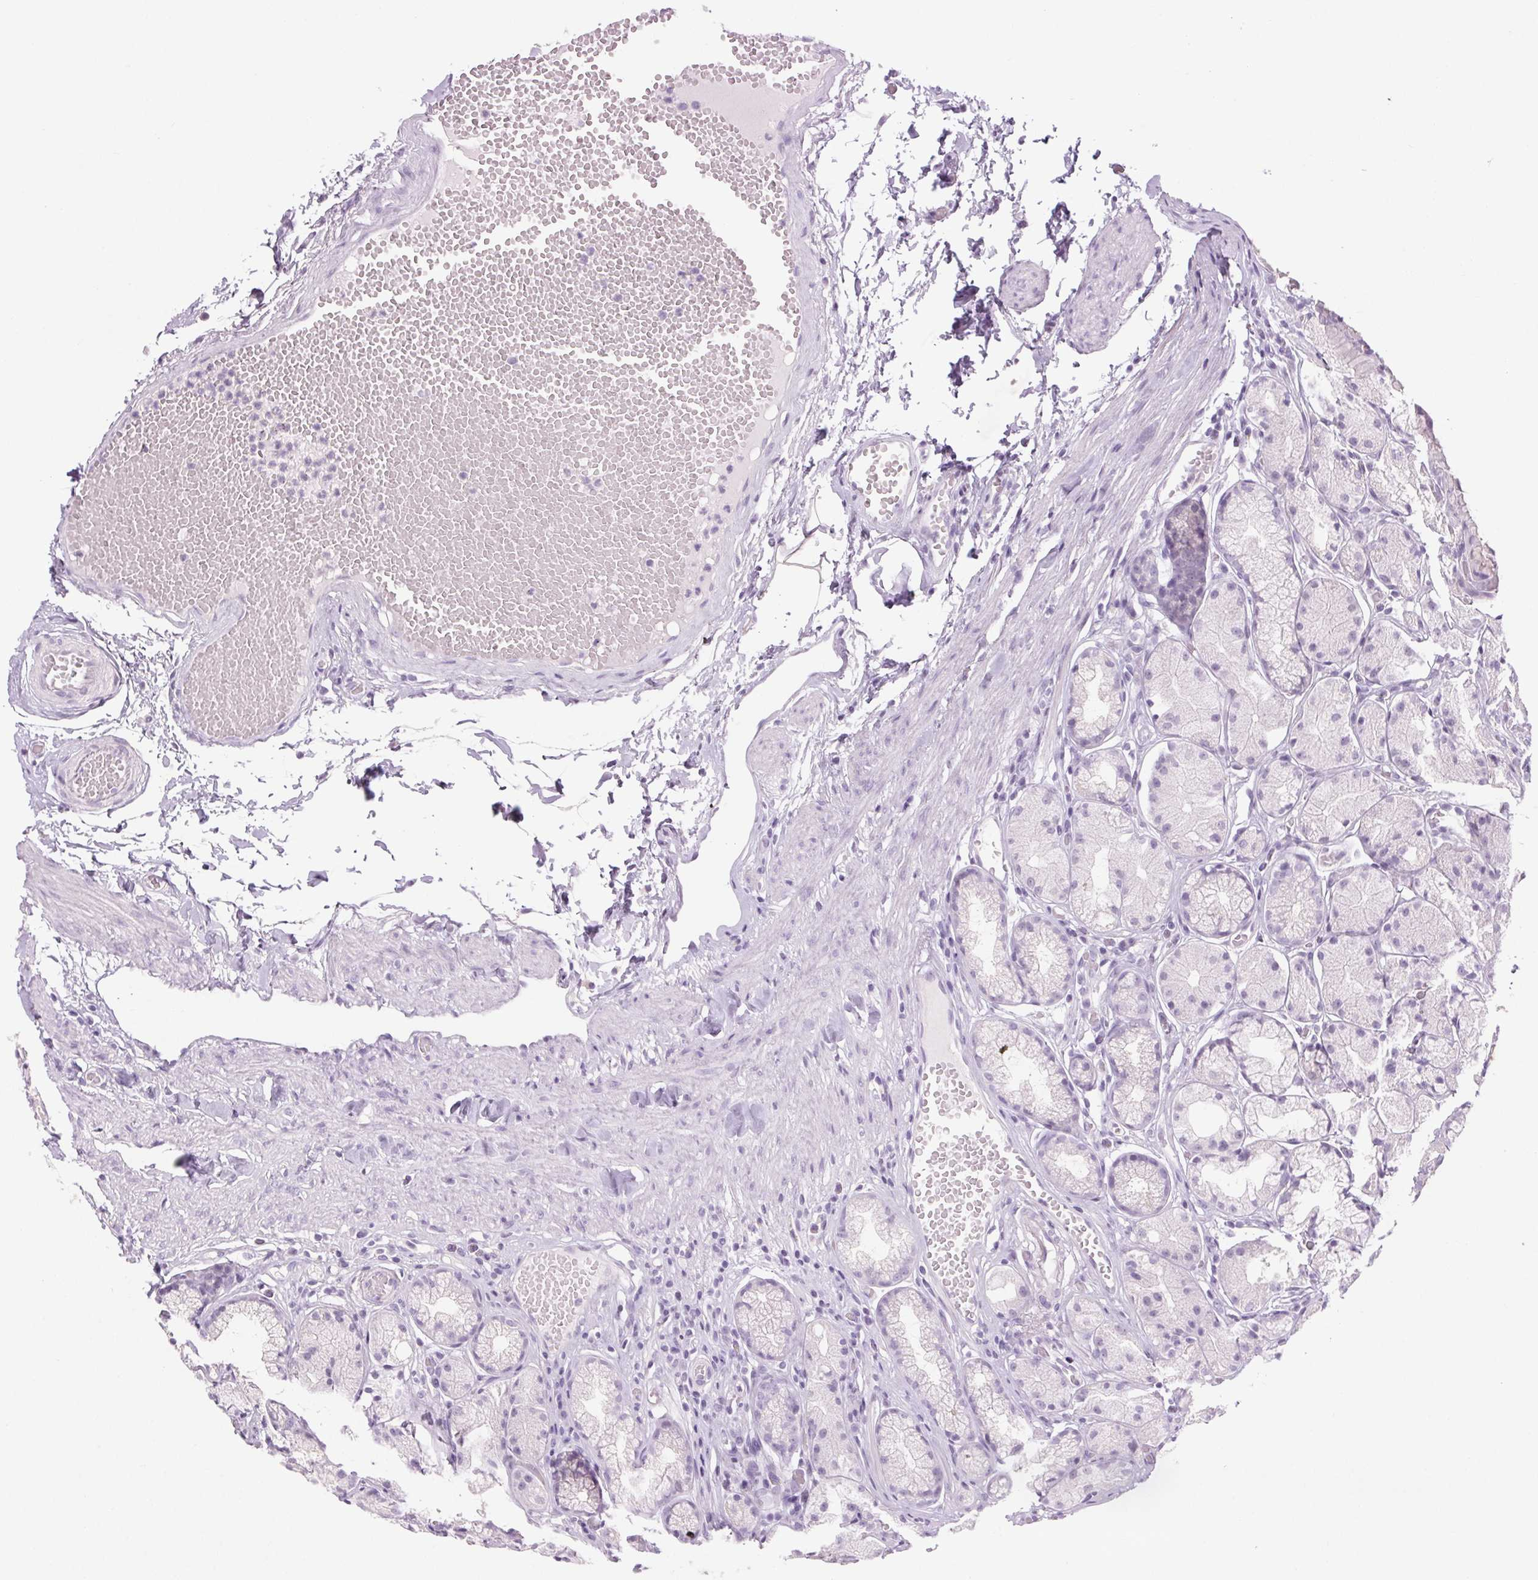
{"staining": {"intensity": "negative", "quantity": "none", "location": "none"}, "tissue": "stomach", "cell_type": "Glandular cells", "image_type": "normal", "snomed": [{"axis": "morphology", "description": "Normal tissue, NOS"}, {"axis": "topography", "description": "Stomach"}], "caption": "High power microscopy image of an IHC micrograph of benign stomach, revealing no significant positivity in glandular cells. (DAB (3,3'-diaminobenzidine) immunohistochemistry (IHC), high magnification).", "gene": "LRP2", "patient": {"sex": "male", "age": 70}}